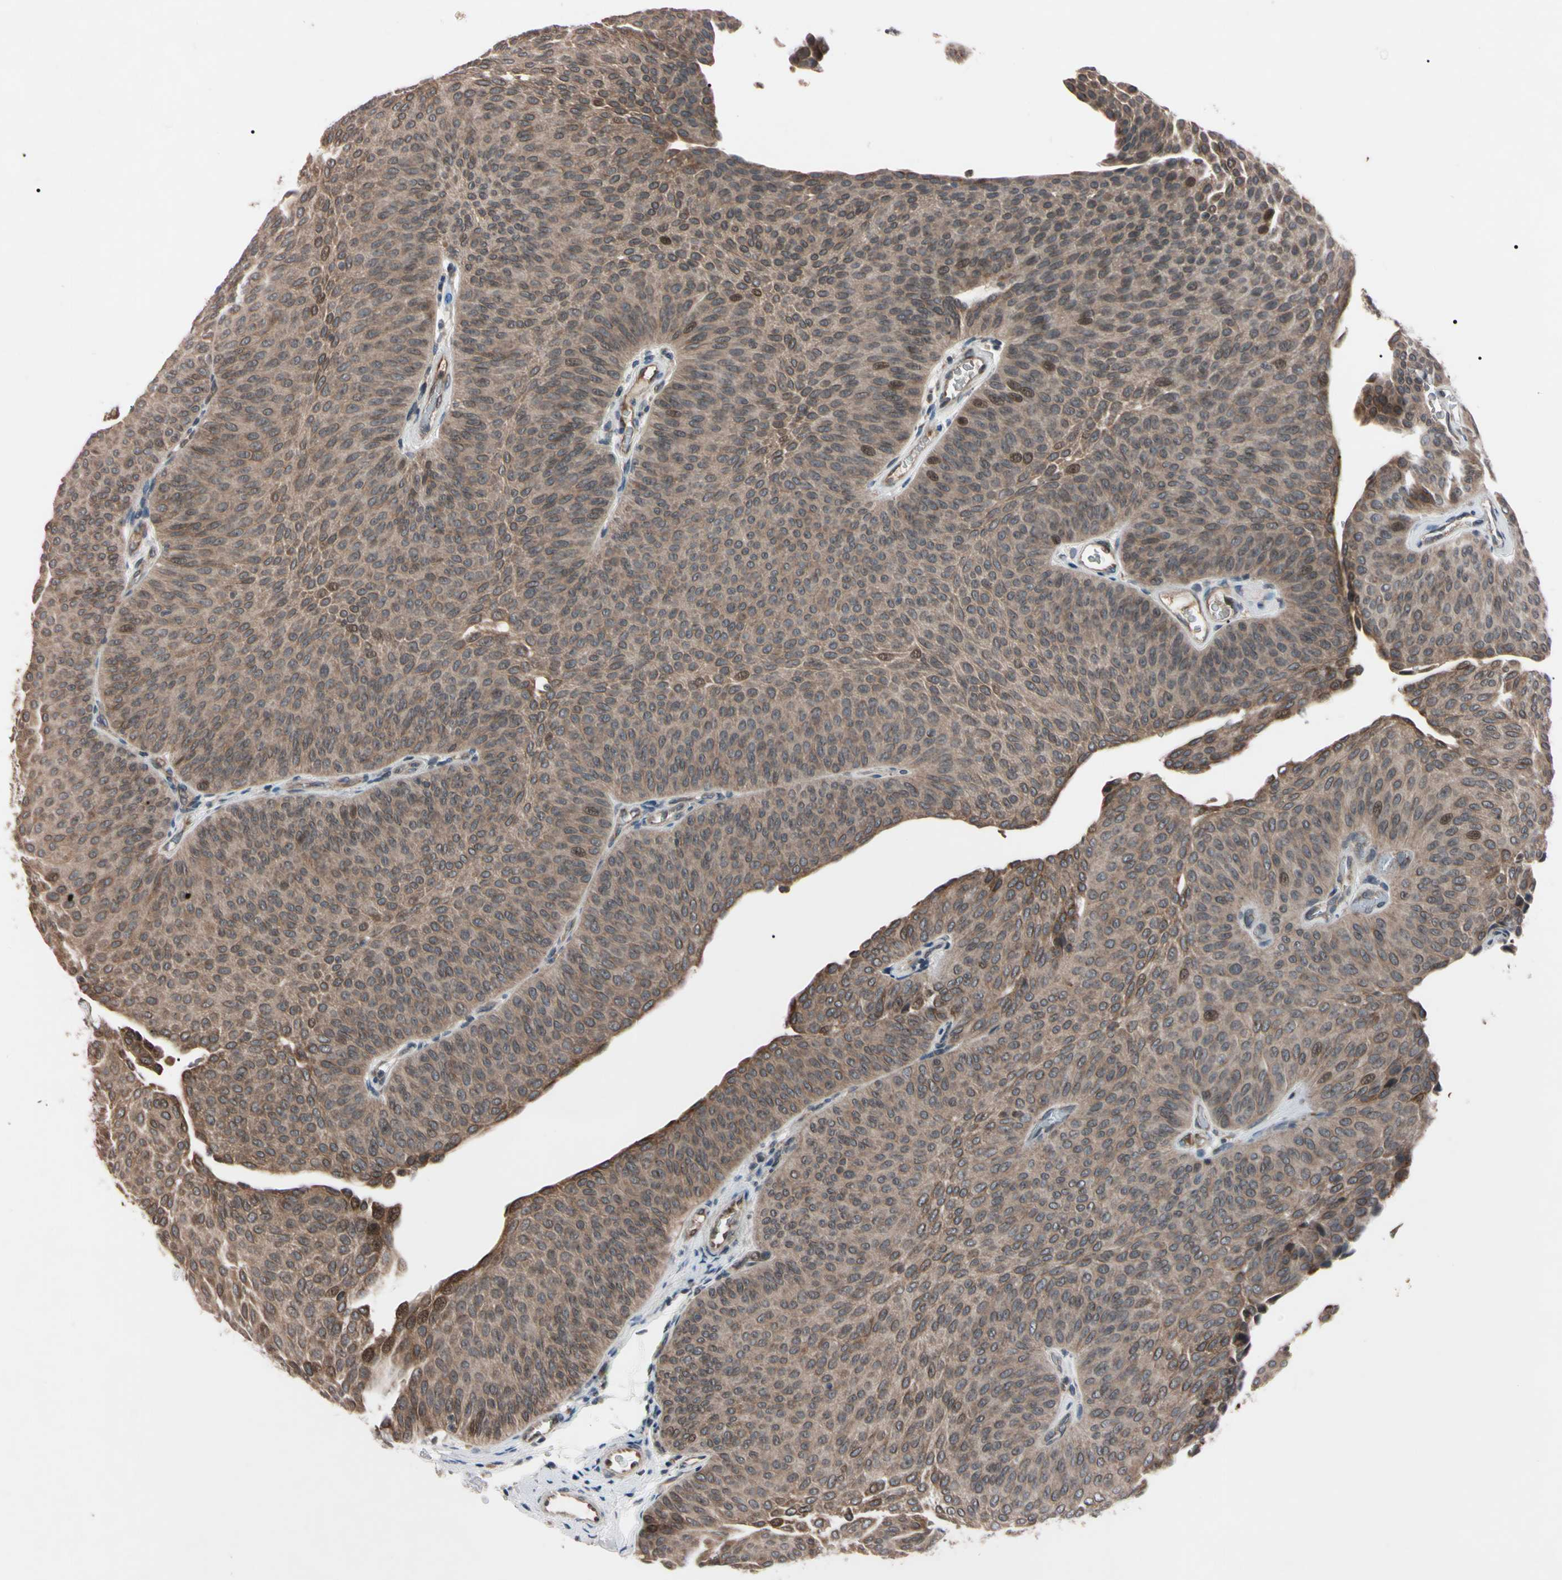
{"staining": {"intensity": "moderate", "quantity": ">75%", "location": "cytoplasmic/membranous"}, "tissue": "urothelial cancer", "cell_type": "Tumor cells", "image_type": "cancer", "snomed": [{"axis": "morphology", "description": "Urothelial carcinoma, Low grade"}, {"axis": "topography", "description": "Urinary bladder"}], "caption": "Protein staining of urothelial carcinoma (low-grade) tissue demonstrates moderate cytoplasmic/membranous expression in approximately >75% of tumor cells.", "gene": "TNFRSF1A", "patient": {"sex": "female", "age": 60}}